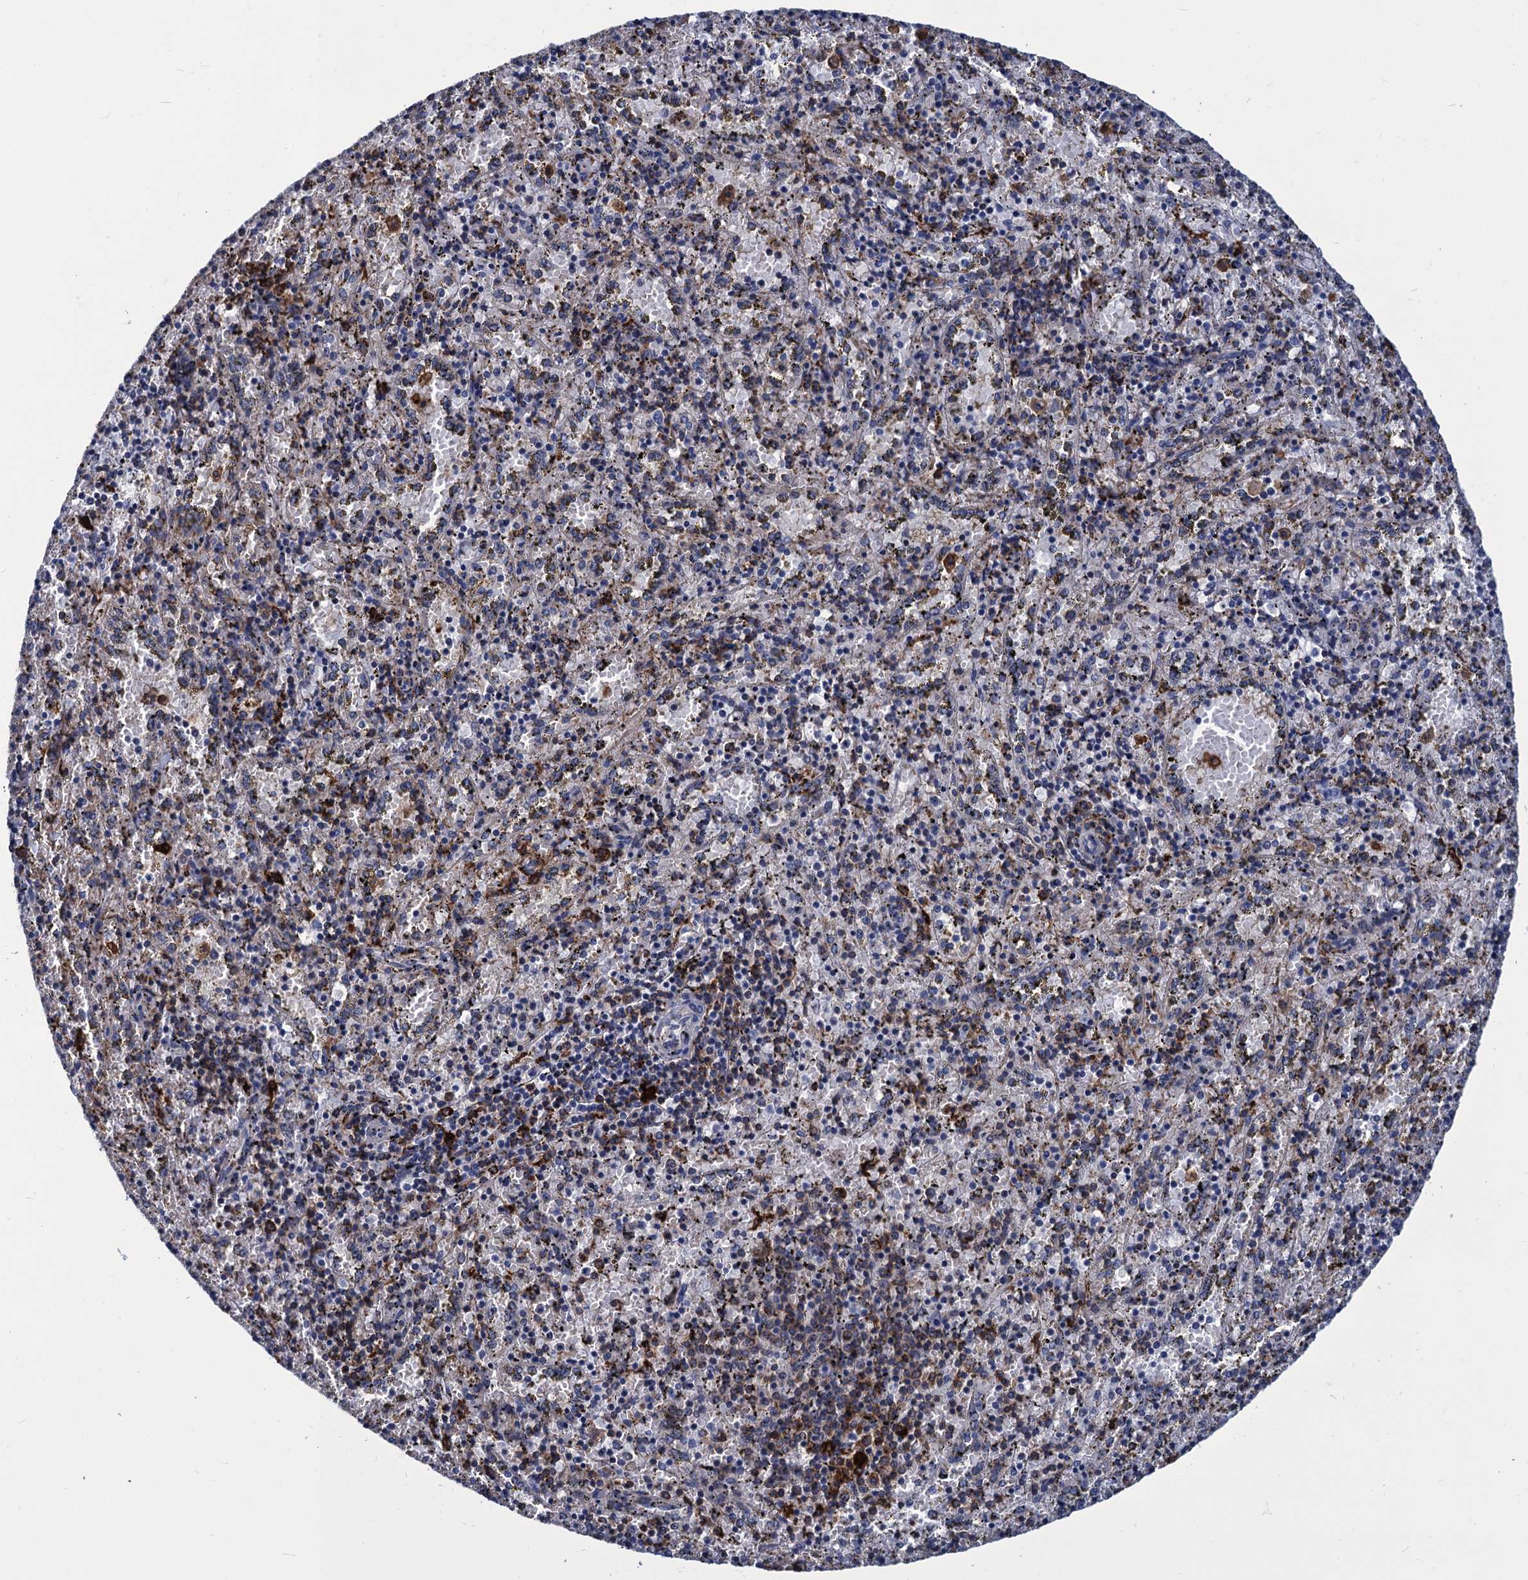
{"staining": {"intensity": "moderate", "quantity": "<25%", "location": "cytoplasmic/membranous"}, "tissue": "spleen", "cell_type": "Cells in red pulp", "image_type": "normal", "snomed": [{"axis": "morphology", "description": "Normal tissue, NOS"}, {"axis": "topography", "description": "Spleen"}], "caption": "This is a histology image of immunohistochemistry staining of benign spleen, which shows moderate positivity in the cytoplasmic/membranous of cells in red pulp.", "gene": "DNHD1", "patient": {"sex": "male", "age": 11}}